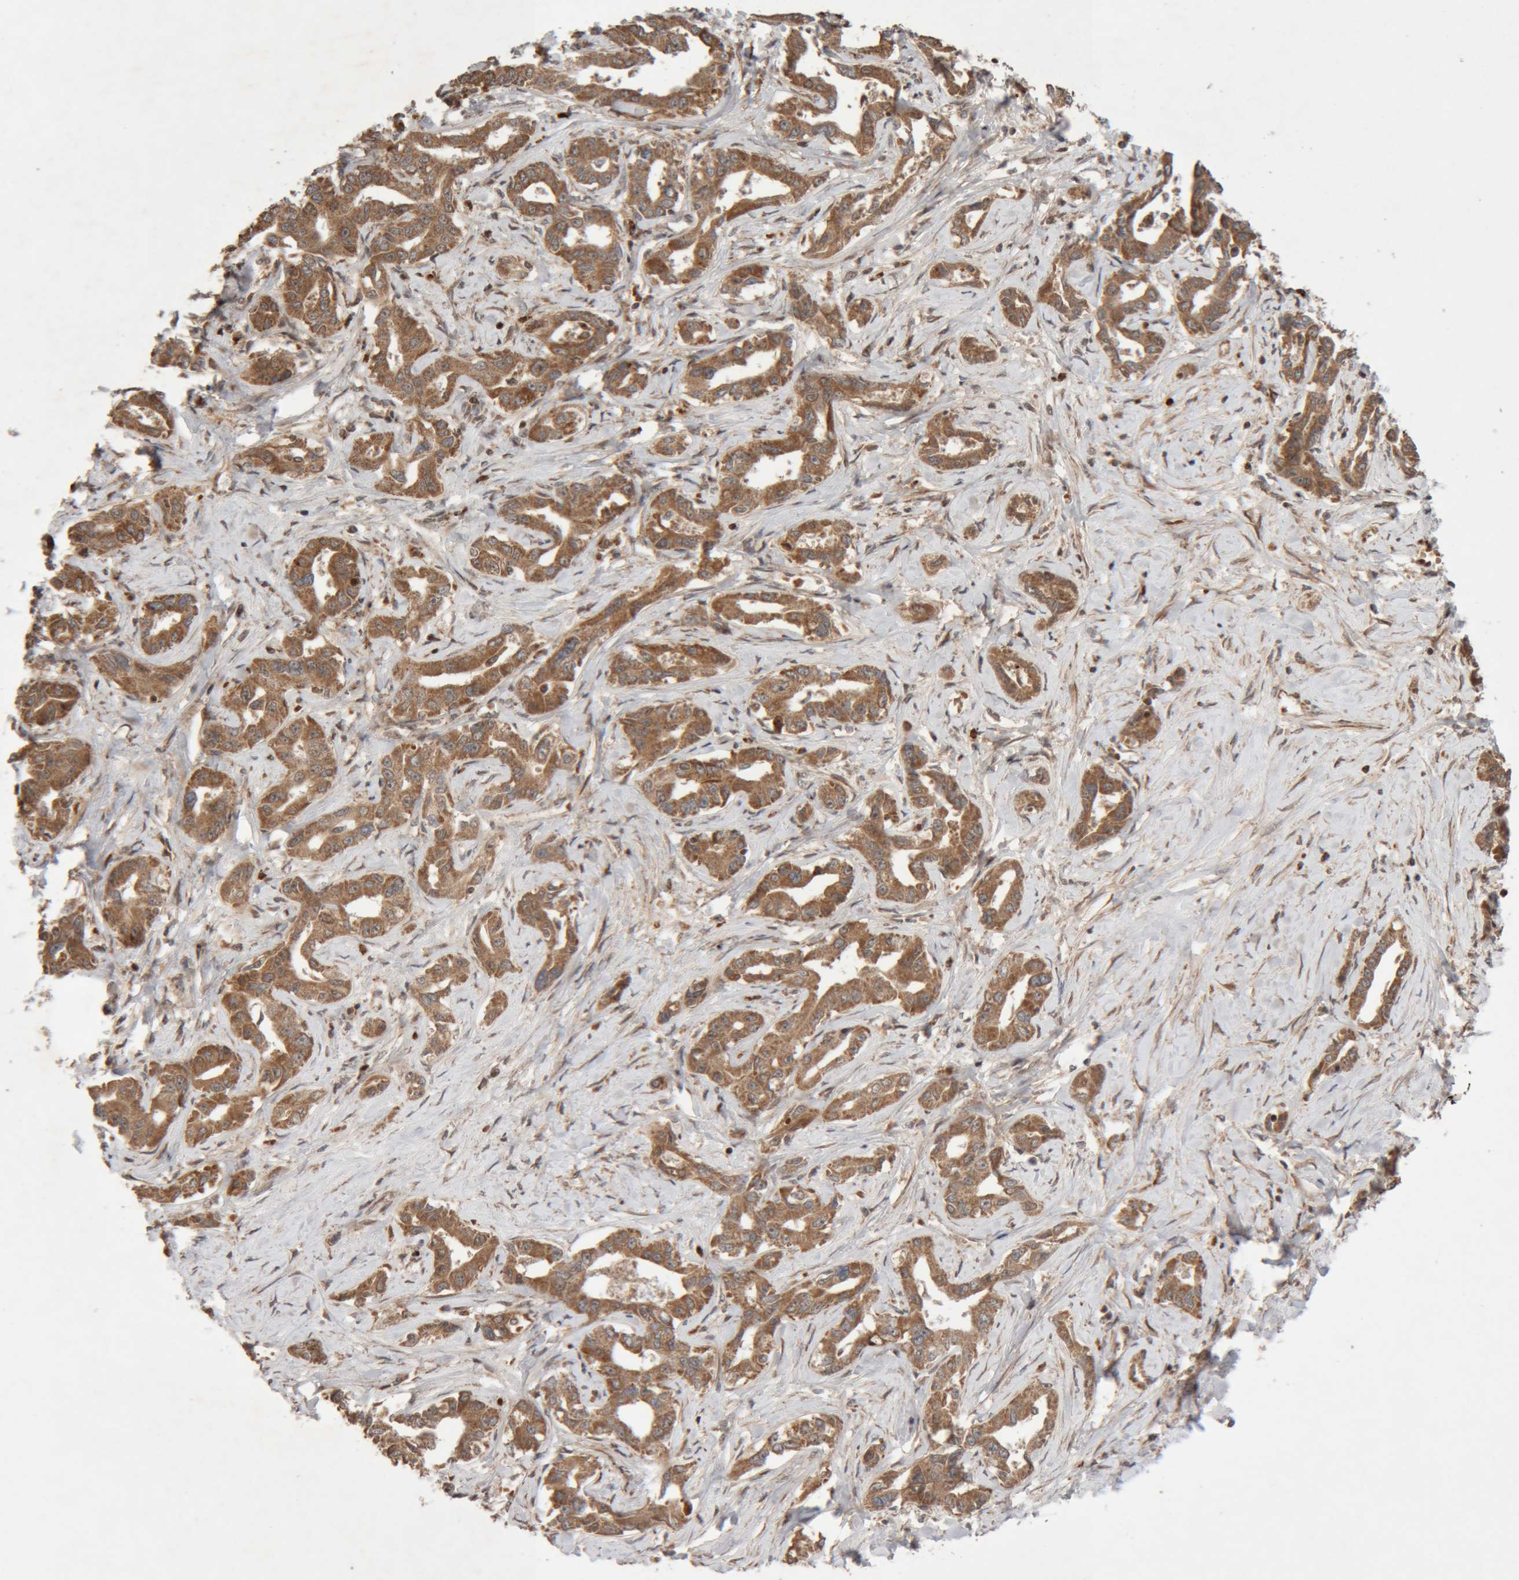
{"staining": {"intensity": "moderate", "quantity": ">75%", "location": "cytoplasmic/membranous"}, "tissue": "liver cancer", "cell_type": "Tumor cells", "image_type": "cancer", "snomed": [{"axis": "morphology", "description": "Cholangiocarcinoma"}, {"axis": "topography", "description": "Liver"}], "caption": "Protein staining of liver cancer (cholangiocarcinoma) tissue demonstrates moderate cytoplasmic/membranous positivity in approximately >75% of tumor cells.", "gene": "KIF21B", "patient": {"sex": "male", "age": 59}}